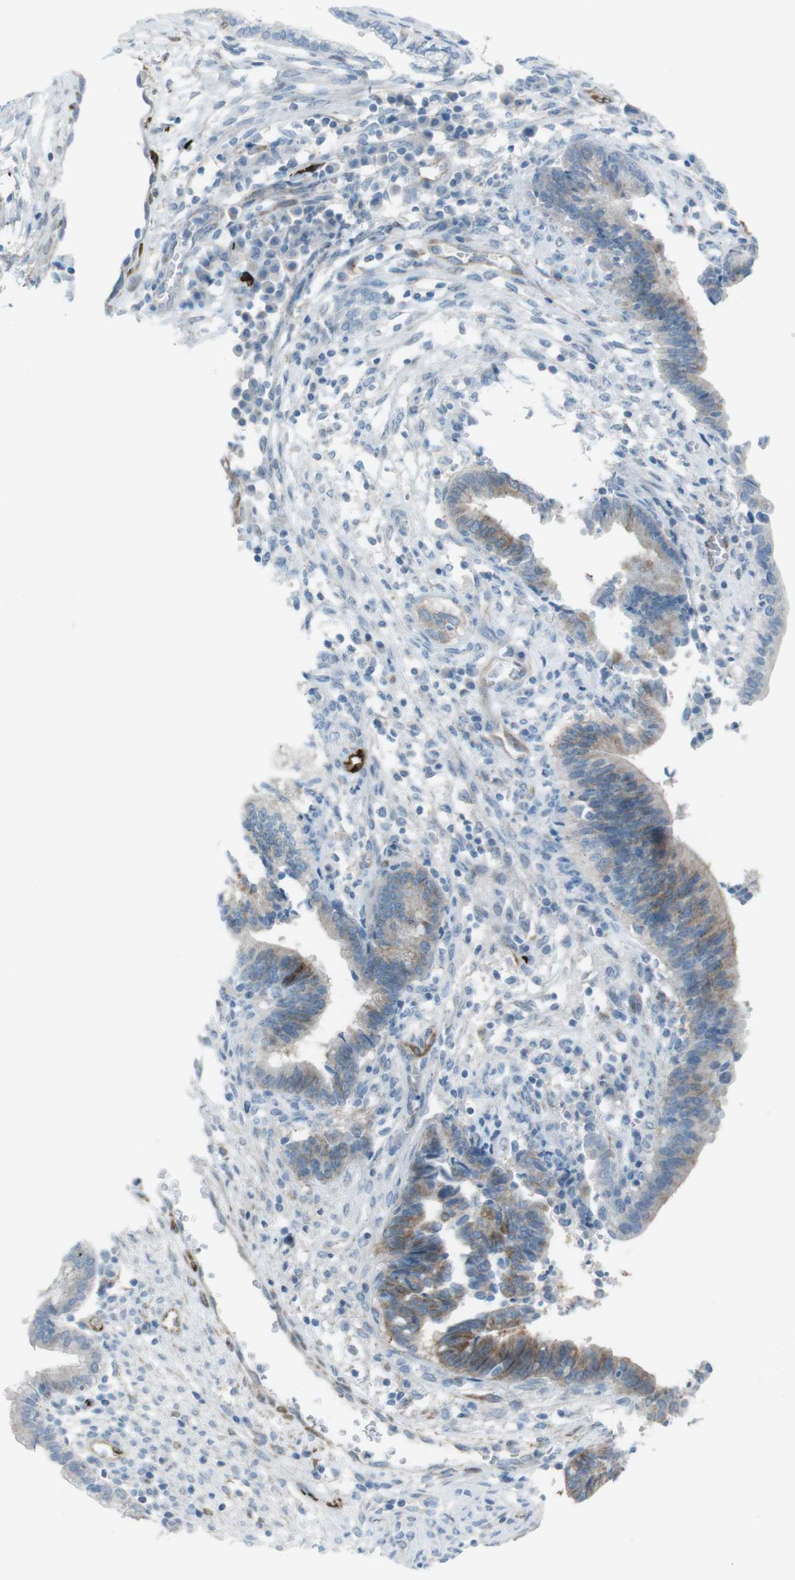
{"staining": {"intensity": "strong", "quantity": "<25%", "location": "cytoplasmic/membranous"}, "tissue": "cervical cancer", "cell_type": "Tumor cells", "image_type": "cancer", "snomed": [{"axis": "morphology", "description": "Adenocarcinoma, NOS"}, {"axis": "topography", "description": "Cervix"}], "caption": "Cervical cancer stained with a brown dye exhibits strong cytoplasmic/membranous positive expression in approximately <25% of tumor cells.", "gene": "TUBB2A", "patient": {"sex": "female", "age": 44}}